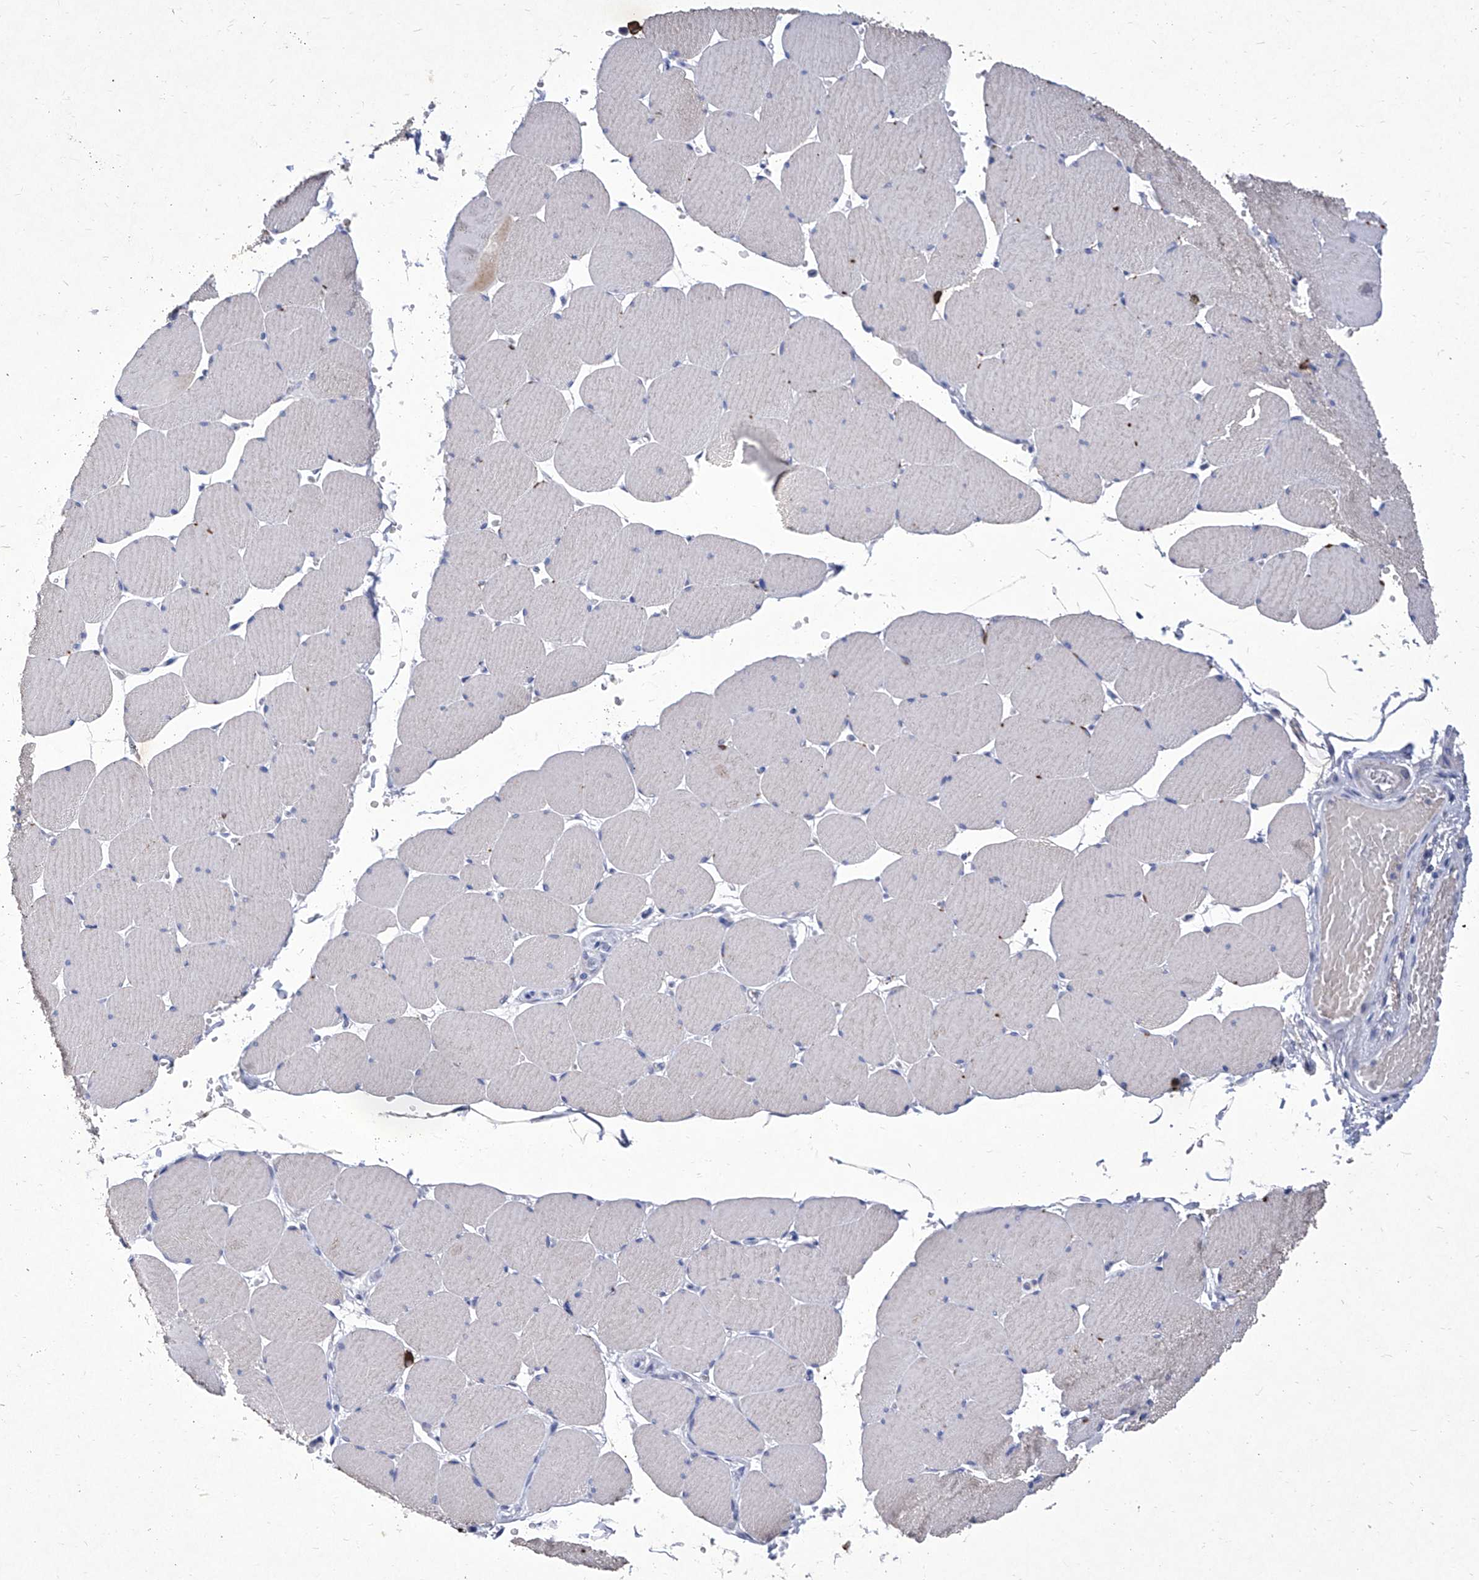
{"staining": {"intensity": "weak", "quantity": "<25%", "location": "cytoplasmic/membranous"}, "tissue": "skeletal muscle", "cell_type": "Myocytes", "image_type": "normal", "snomed": [{"axis": "morphology", "description": "Normal tissue, NOS"}, {"axis": "topography", "description": "Skeletal muscle"}, {"axis": "topography", "description": "Head-Neck"}], "caption": "This is an immunohistochemistry (IHC) image of normal human skeletal muscle. There is no positivity in myocytes.", "gene": "IFNL2", "patient": {"sex": "male", "age": 66}}